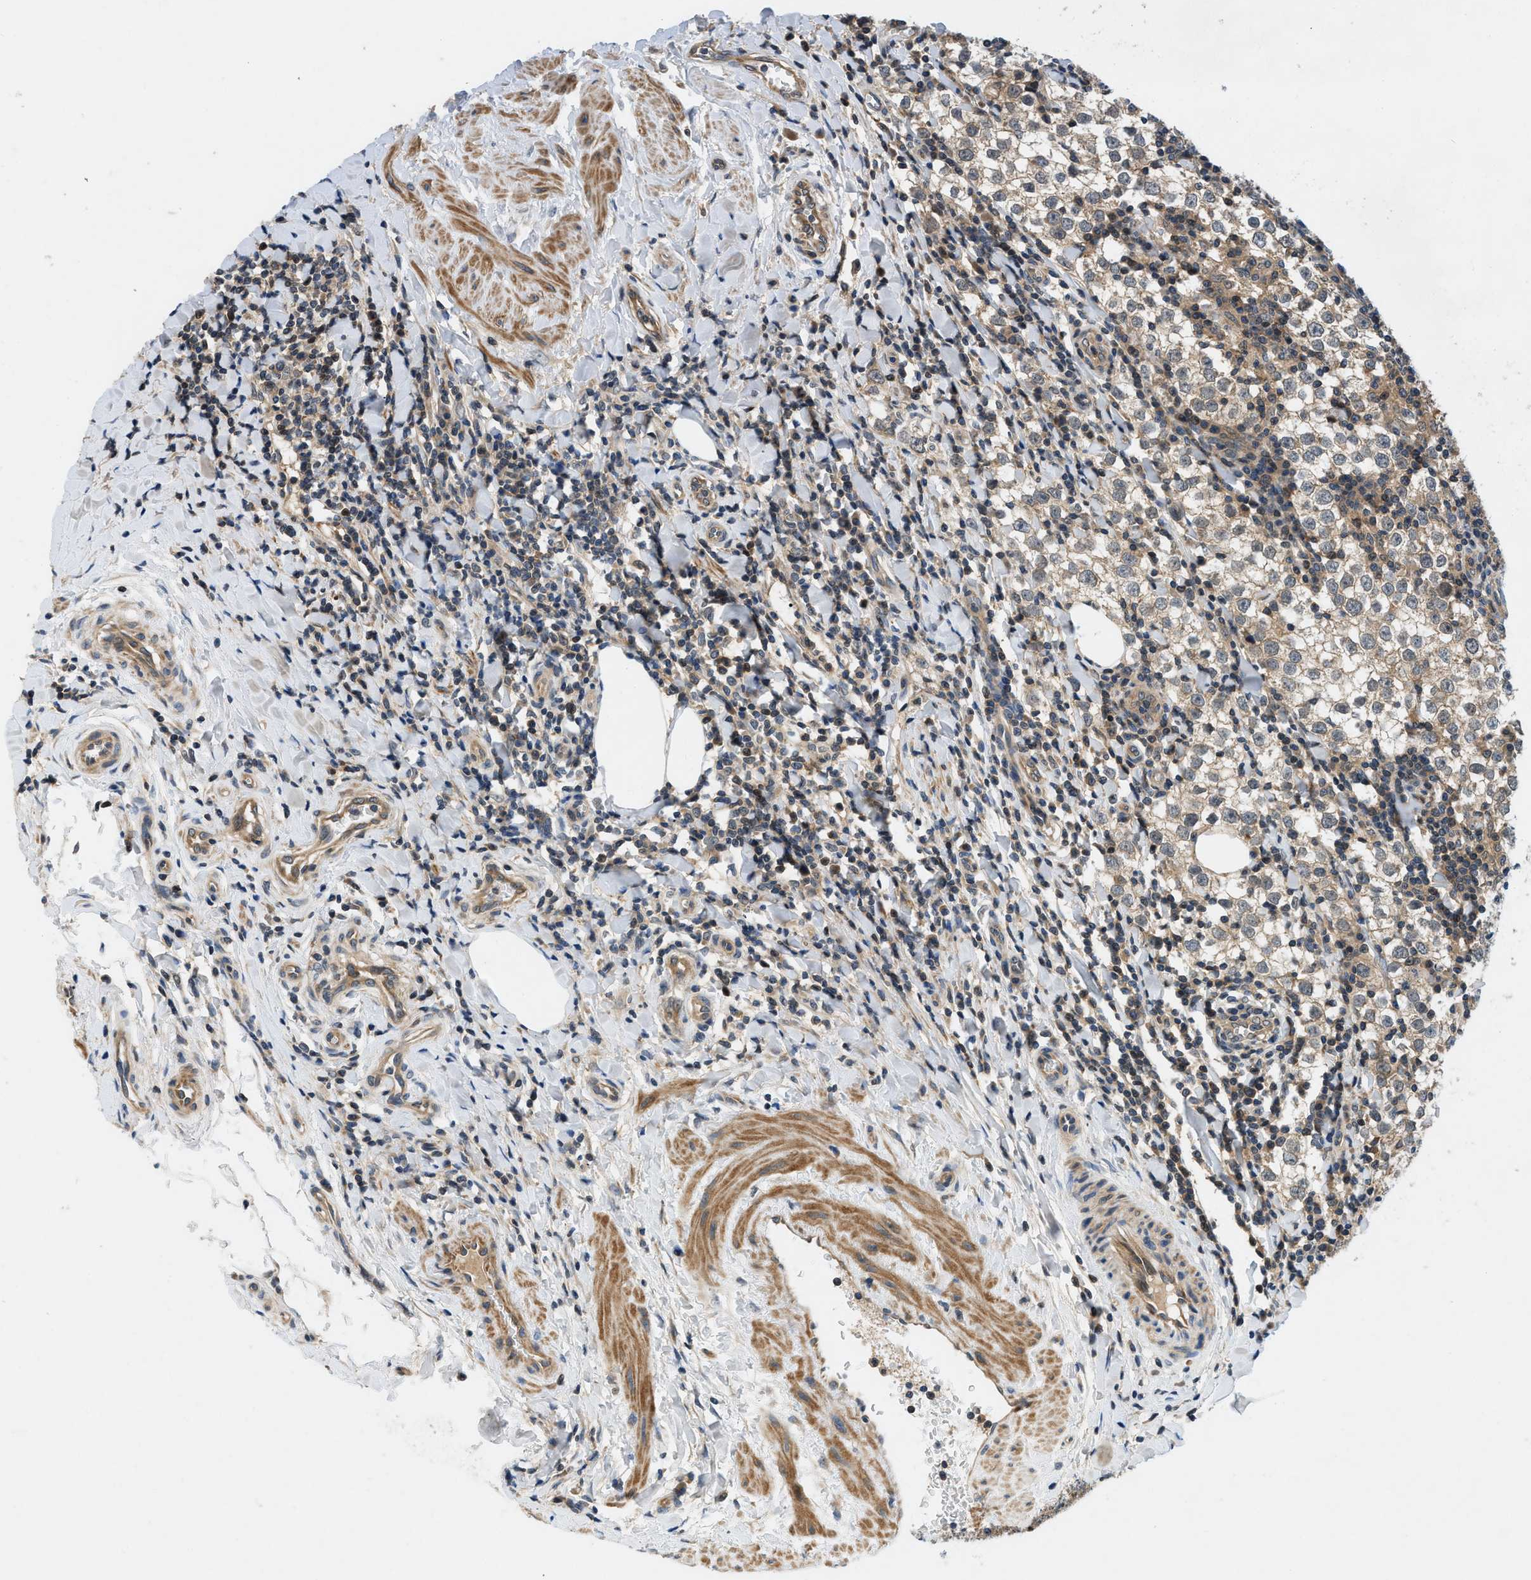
{"staining": {"intensity": "weak", "quantity": ">75%", "location": "cytoplasmic/membranous"}, "tissue": "testis cancer", "cell_type": "Tumor cells", "image_type": "cancer", "snomed": [{"axis": "morphology", "description": "Seminoma, NOS"}, {"axis": "morphology", "description": "Carcinoma, Embryonal, NOS"}, {"axis": "topography", "description": "Testis"}], "caption": "Immunohistochemistry histopathology image of neoplastic tissue: human embryonal carcinoma (testis) stained using IHC displays low levels of weak protein expression localized specifically in the cytoplasmic/membranous of tumor cells, appearing as a cytoplasmic/membranous brown color.", "gene": "GPR31", "patient": {"sex": "male", "age": 36}}